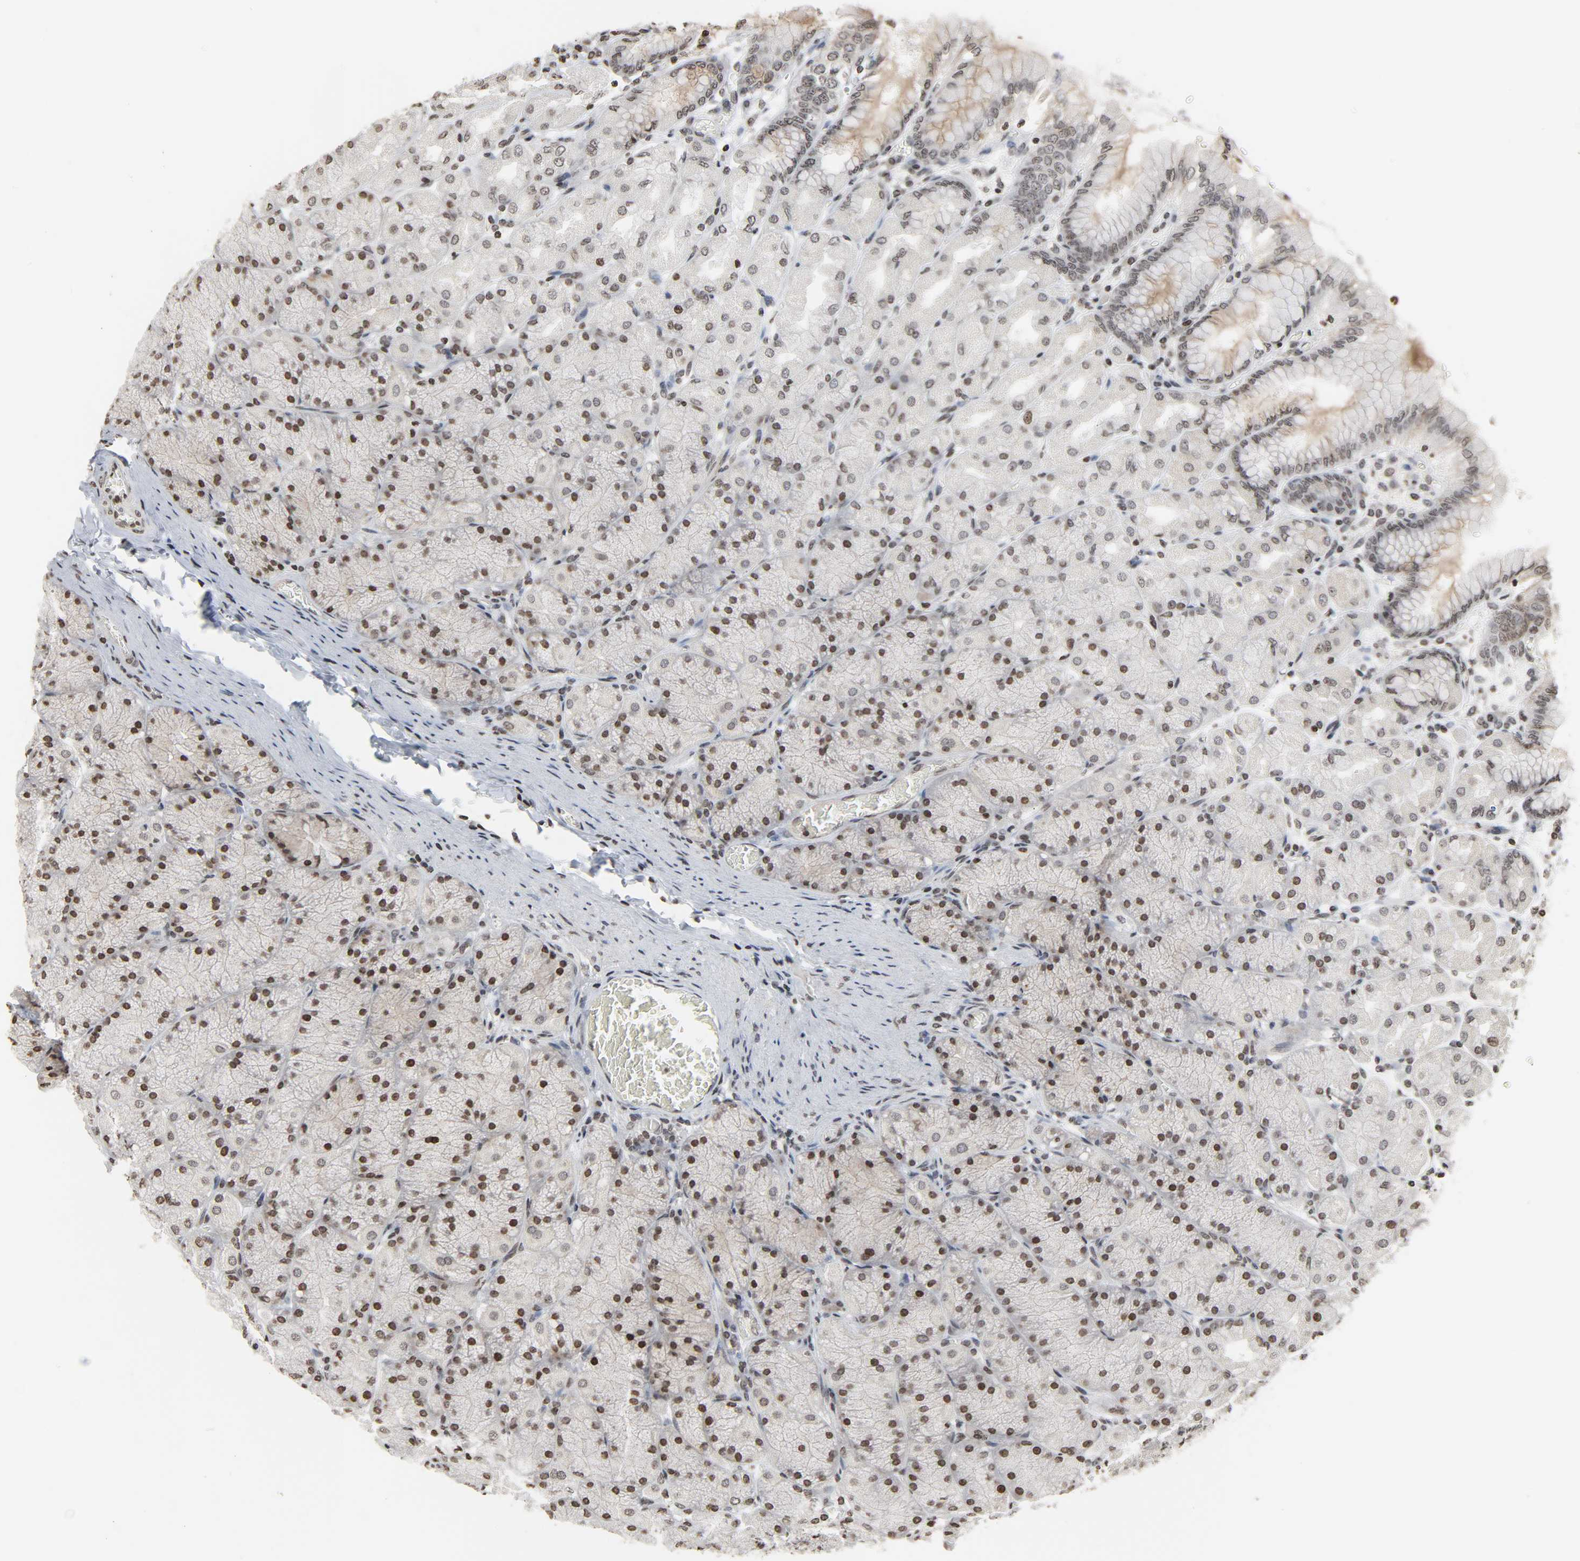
{"staining": {"intensity": "moderate", "quantity": ">75%", "location": "nuclear"}, "tissue": "stomach", "cell_type": "Glandular cells", "image_type": "normal", "snomed": [{"axis": "morphology", "description": "Normal tissue, NOS"}, {"axis": "topography", "description": "Stomach, upper"}], "caption": "Brown immunohistochemical staining in normal stomach reveals moderate nuclear expression in approximately >75% of glandular cells.", "gene": "ELAVL1", "patient": {"sex": "female", "age": 56}}